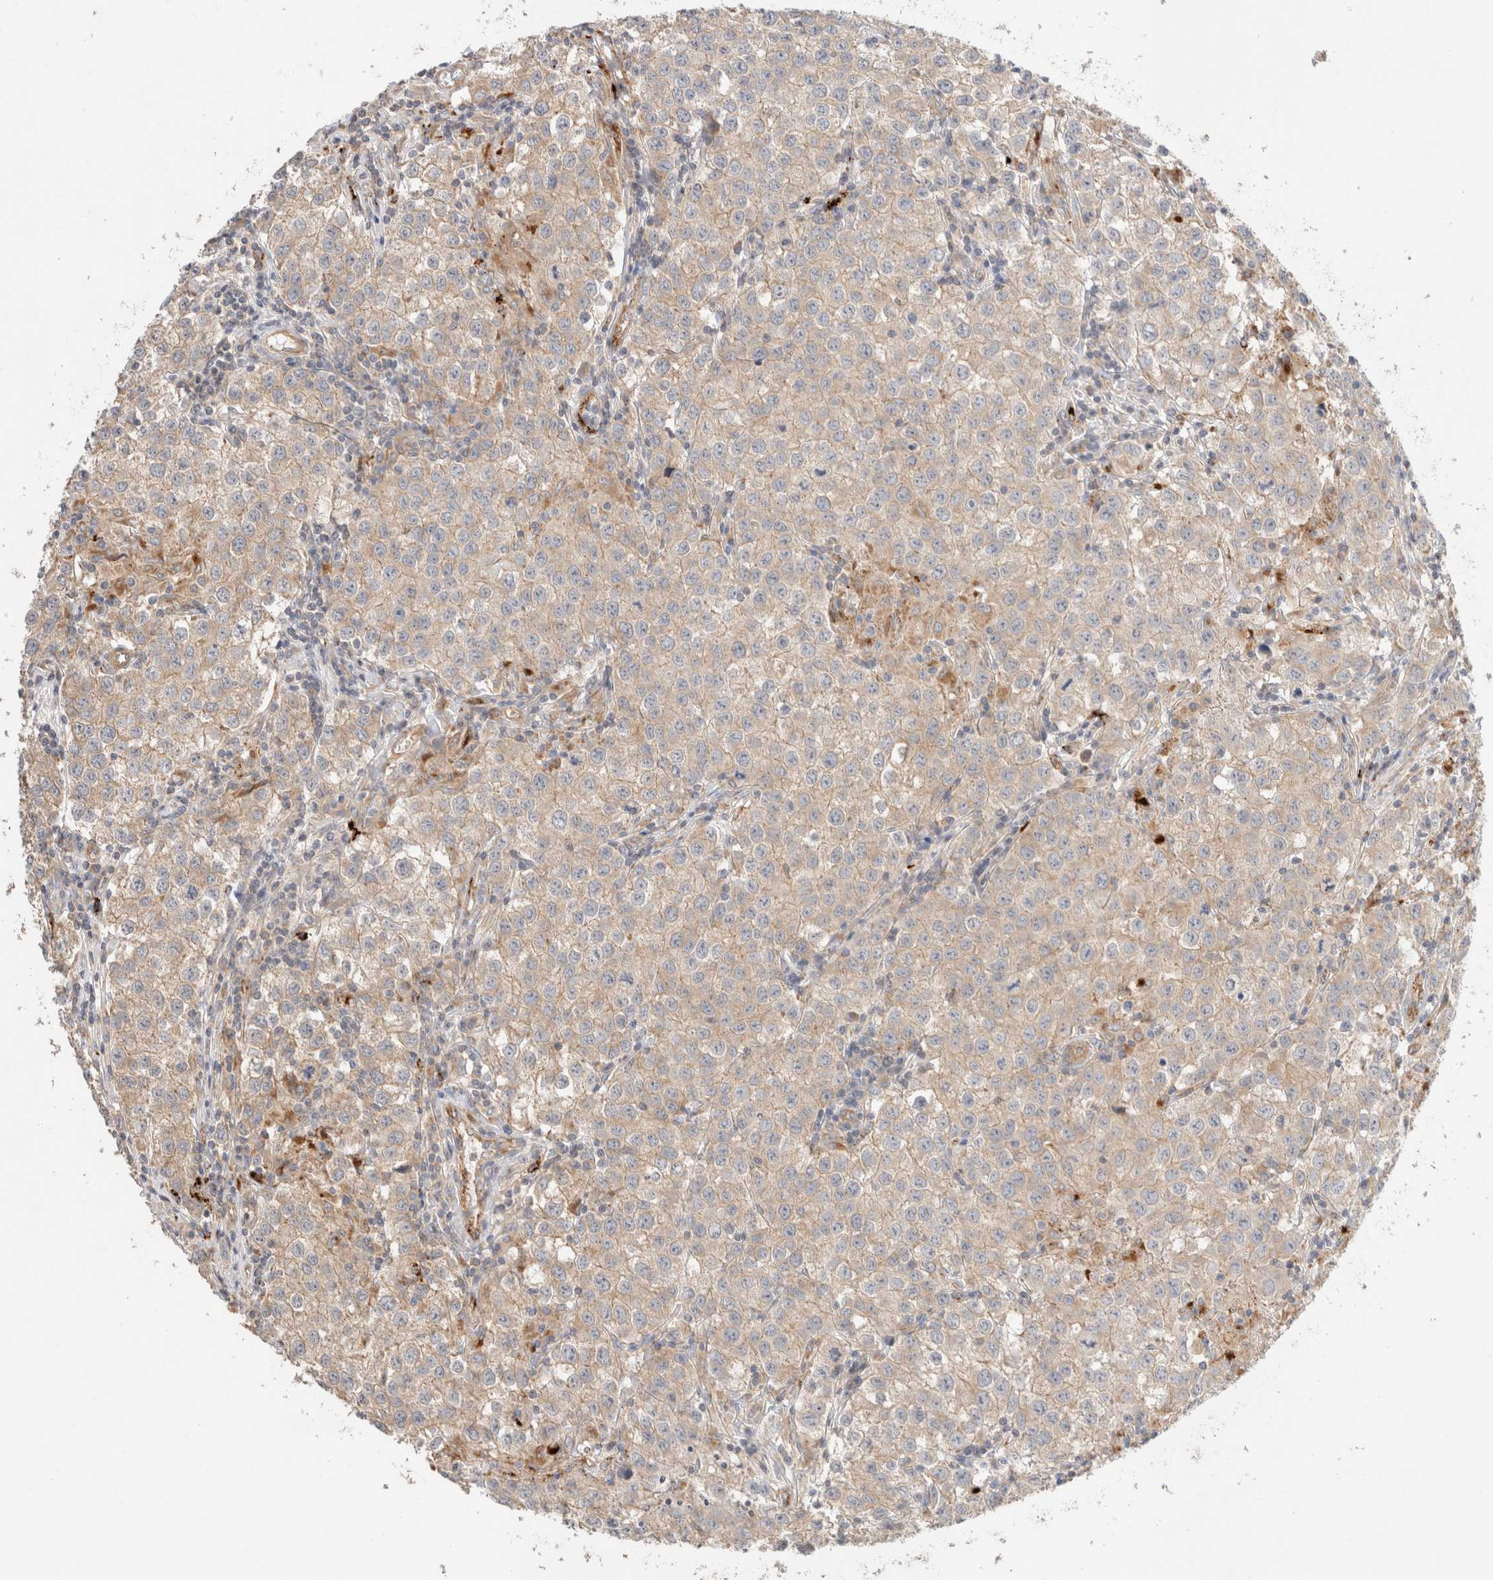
{"staining": {"intensity": "weak", "quantity": ">75%", "location": "cytoplasmic/membranous"}, "tissue": "testis cancer", "cell_type": "Tumor cells", "image_type": "cancer", "snomed": [{"axis": "morphology", "description": "Seminoma, NOS"}, {"axis": "morphology", "description": "Carcinoma, Embryonal, NOS"}, {"axis": "topography", "description": "Testis"}], "caption": "The photomicrograph displays a brown stain indicating the presence of a protein in the cytoplasmic/membranous of tumor cells in testis seminoma.", "gene": "B3GNTL1", "patient": {"sex": "male", "age": 43}}